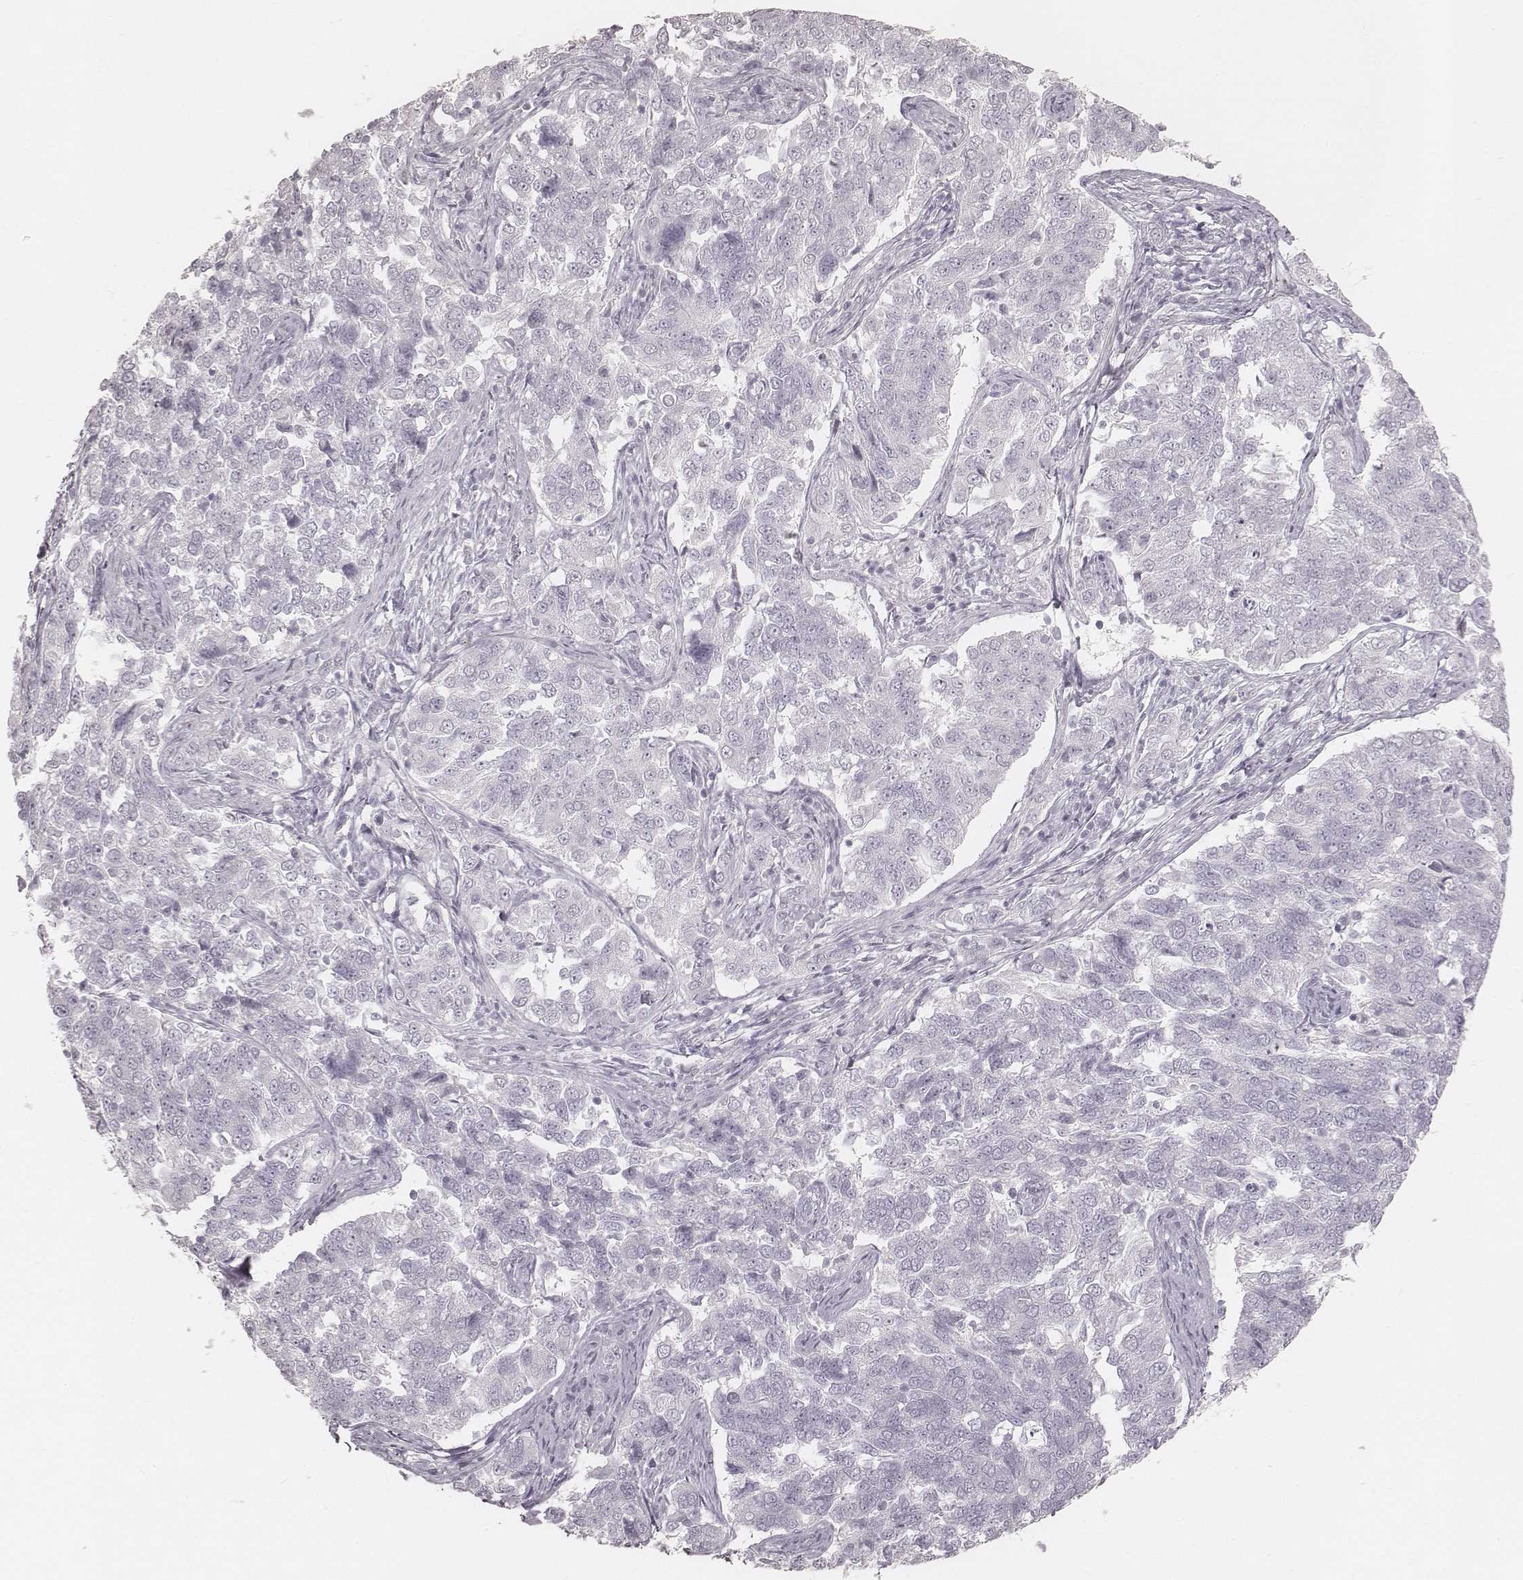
{"staining": {"intensity": "negative", "quantity": "none", "location": "none"}, "tissue": "endometrial cancer", "cell_type": "Tumor cells", "image_type": "cancer", "snomed": [{"axis": "morphology", "description": "Adenocarcinoma, NOS"}, {"axis": "topography", "description": "Endometrium"}], "caption": "The photomicrograph exhibits no staining of tumor cells in endometrial cancer.", "gene": "KRT34", "patient": {"sex": "female", "age": 43}}